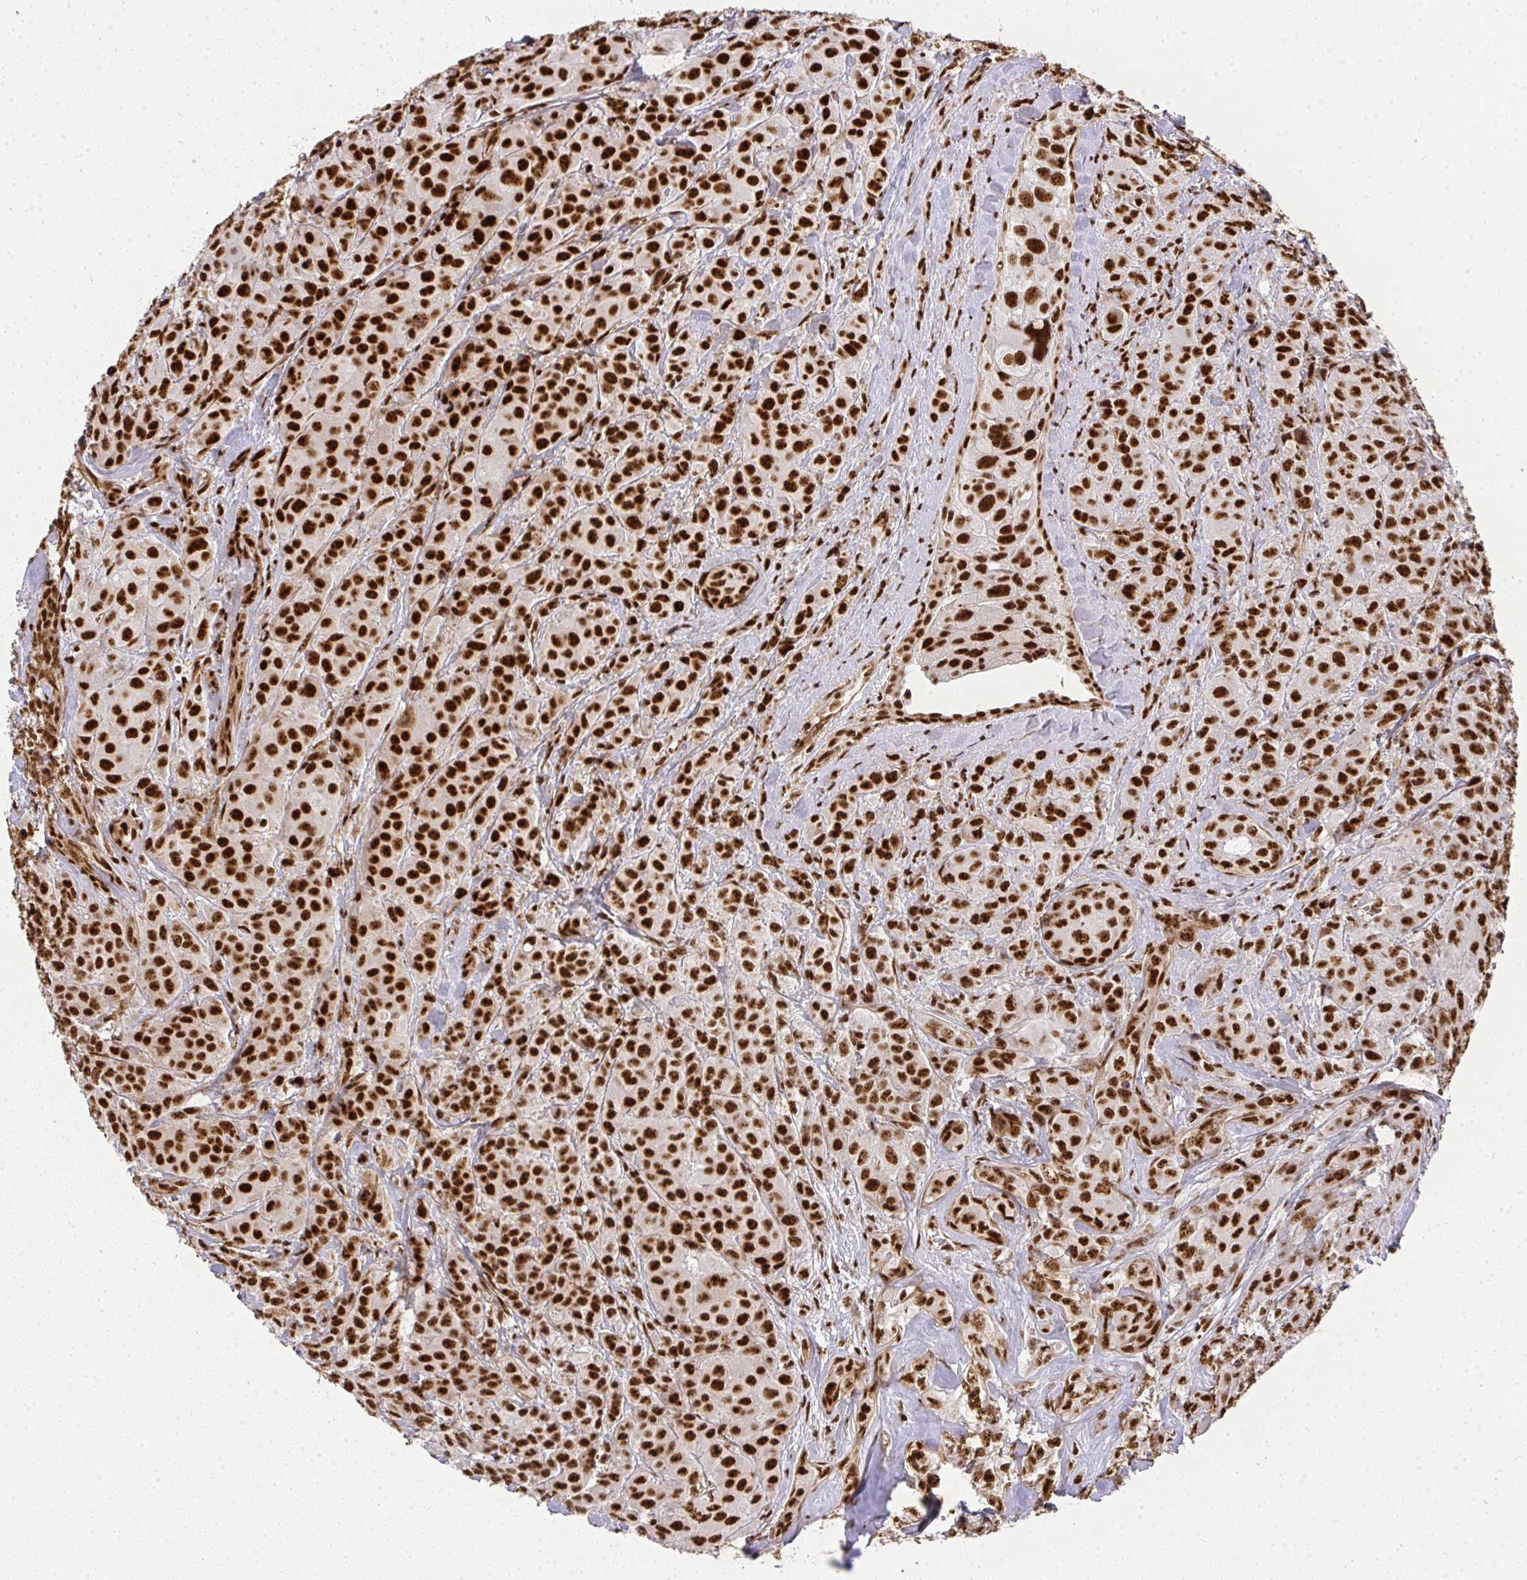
{"staining": {"intensity": "strong", "quantity": ">75%", "location": "nuclear"}, "tissue": "breast cancer", "cell_type": "Tumor cells", "image_type": "cancer", "snomed": [{"axis": "morphology", "description": "Normal tissue, NOS"}, {"axis": "morphology", "description": "Duct carcinoma"}, {"axis": "topography", "description": "Breast"}], "caption": "Protein expression analysis of breast infiltrating ductal carcinoma reveals strong nuclear positivity in about >75% of tumor cells. The protein of interest is stained brown, and the nuclei are stained in blue (DAB IHC with brightfield microscopy, high magnification).", "gene": "U2AF1", "patient": {"sex": "female", "age": 43}}